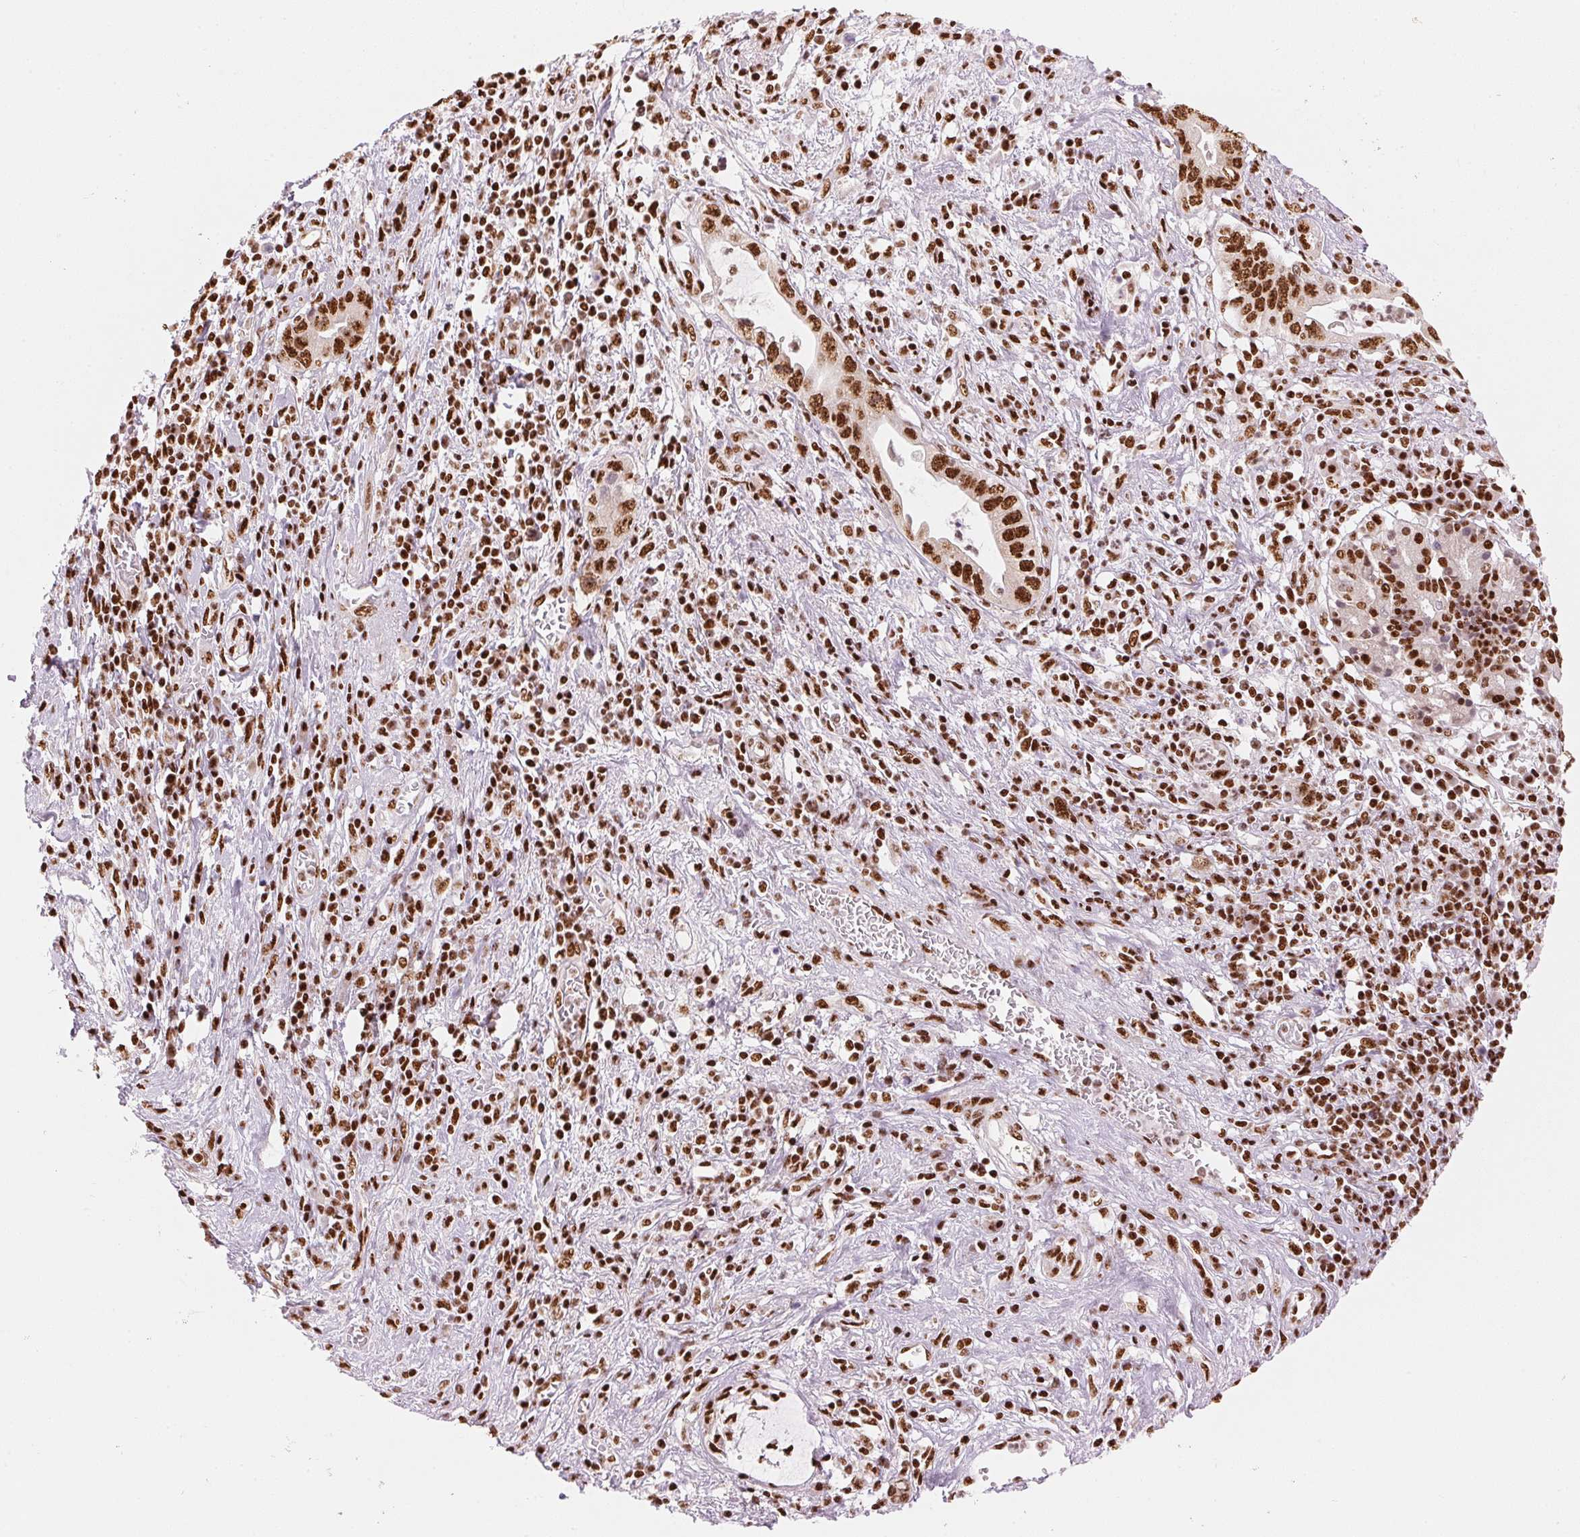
{"staining": {"intensity": "strong", "quantity": ">75%", "location": "nuclear"}, "tissue": "pancreatic cancer", "cell_type": "Tumor cells", "image_type": "cancer", "snomed": [{"axis": "morphology", "description": "Adenocarcinoma, NOS"}, {"axis": "topography", "description": "Pancreas"}], "caption": "Adenocarcinoma (pancreatic) was stained to show a protein in brown. There is high levels of strong nuclear positivity in about >75% of tumor cells.", "gene": "NXF1", "patient": {"sex": "female", "age": 72}}